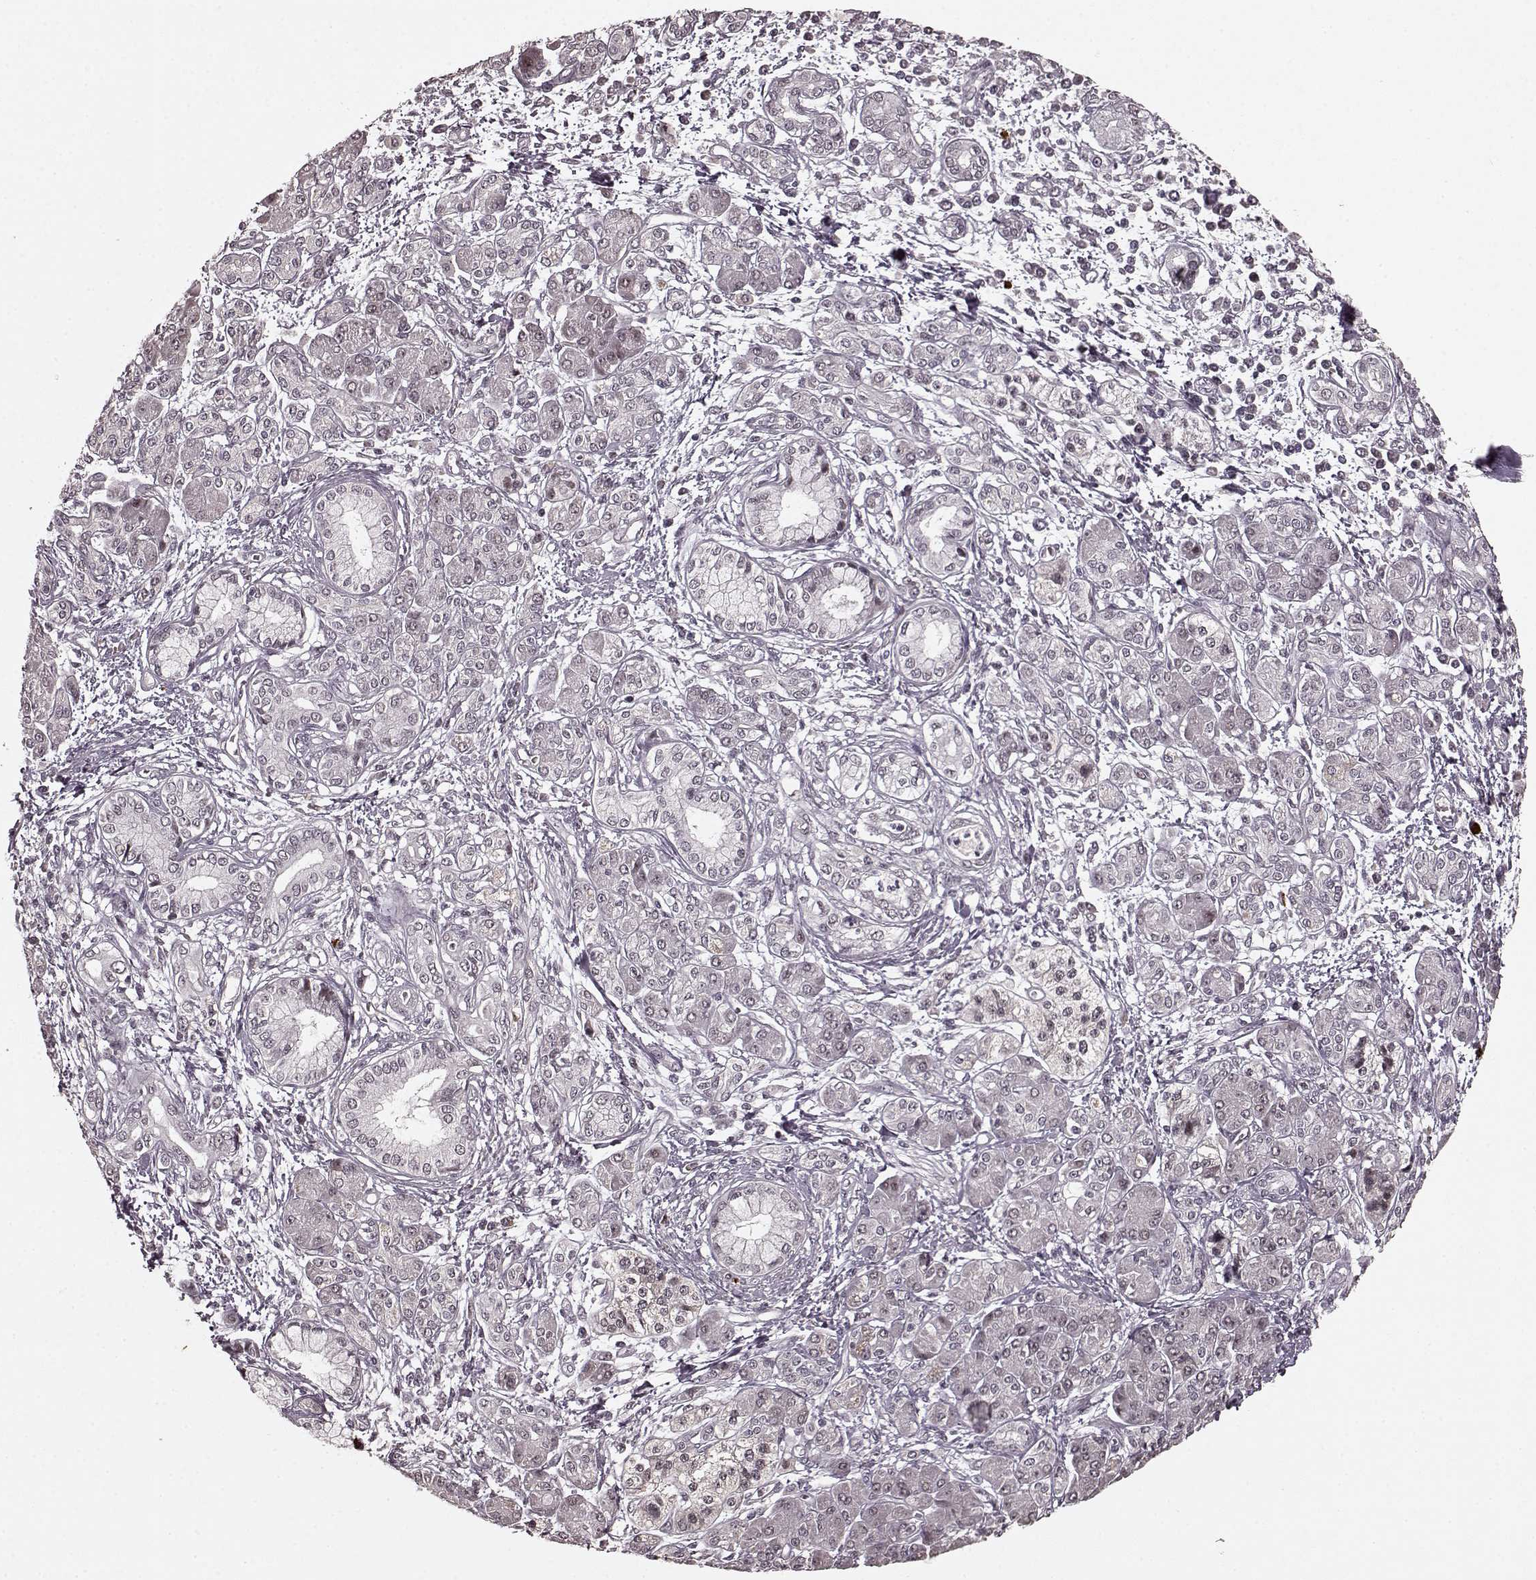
{"staining": {"intensity": "negative", "quantity": "none", "location": "none"}, "tissue": "pancreatic cancer", "cell_type": "Tumor cells", "image_type": "cancer", "snomed": [{"axis": "morphology", "description": "Adenocarcinoma, NOS"}, {"axis": "topography", "description": "Pancreas"}], "caption": "Adenocarcinoma (pancreatic) stained for a protein using immunohistochemistry (IHC) shows no staining tumor cells.", "gene": "PLCB4", "patient": {"sex": "male", "age": 70}}